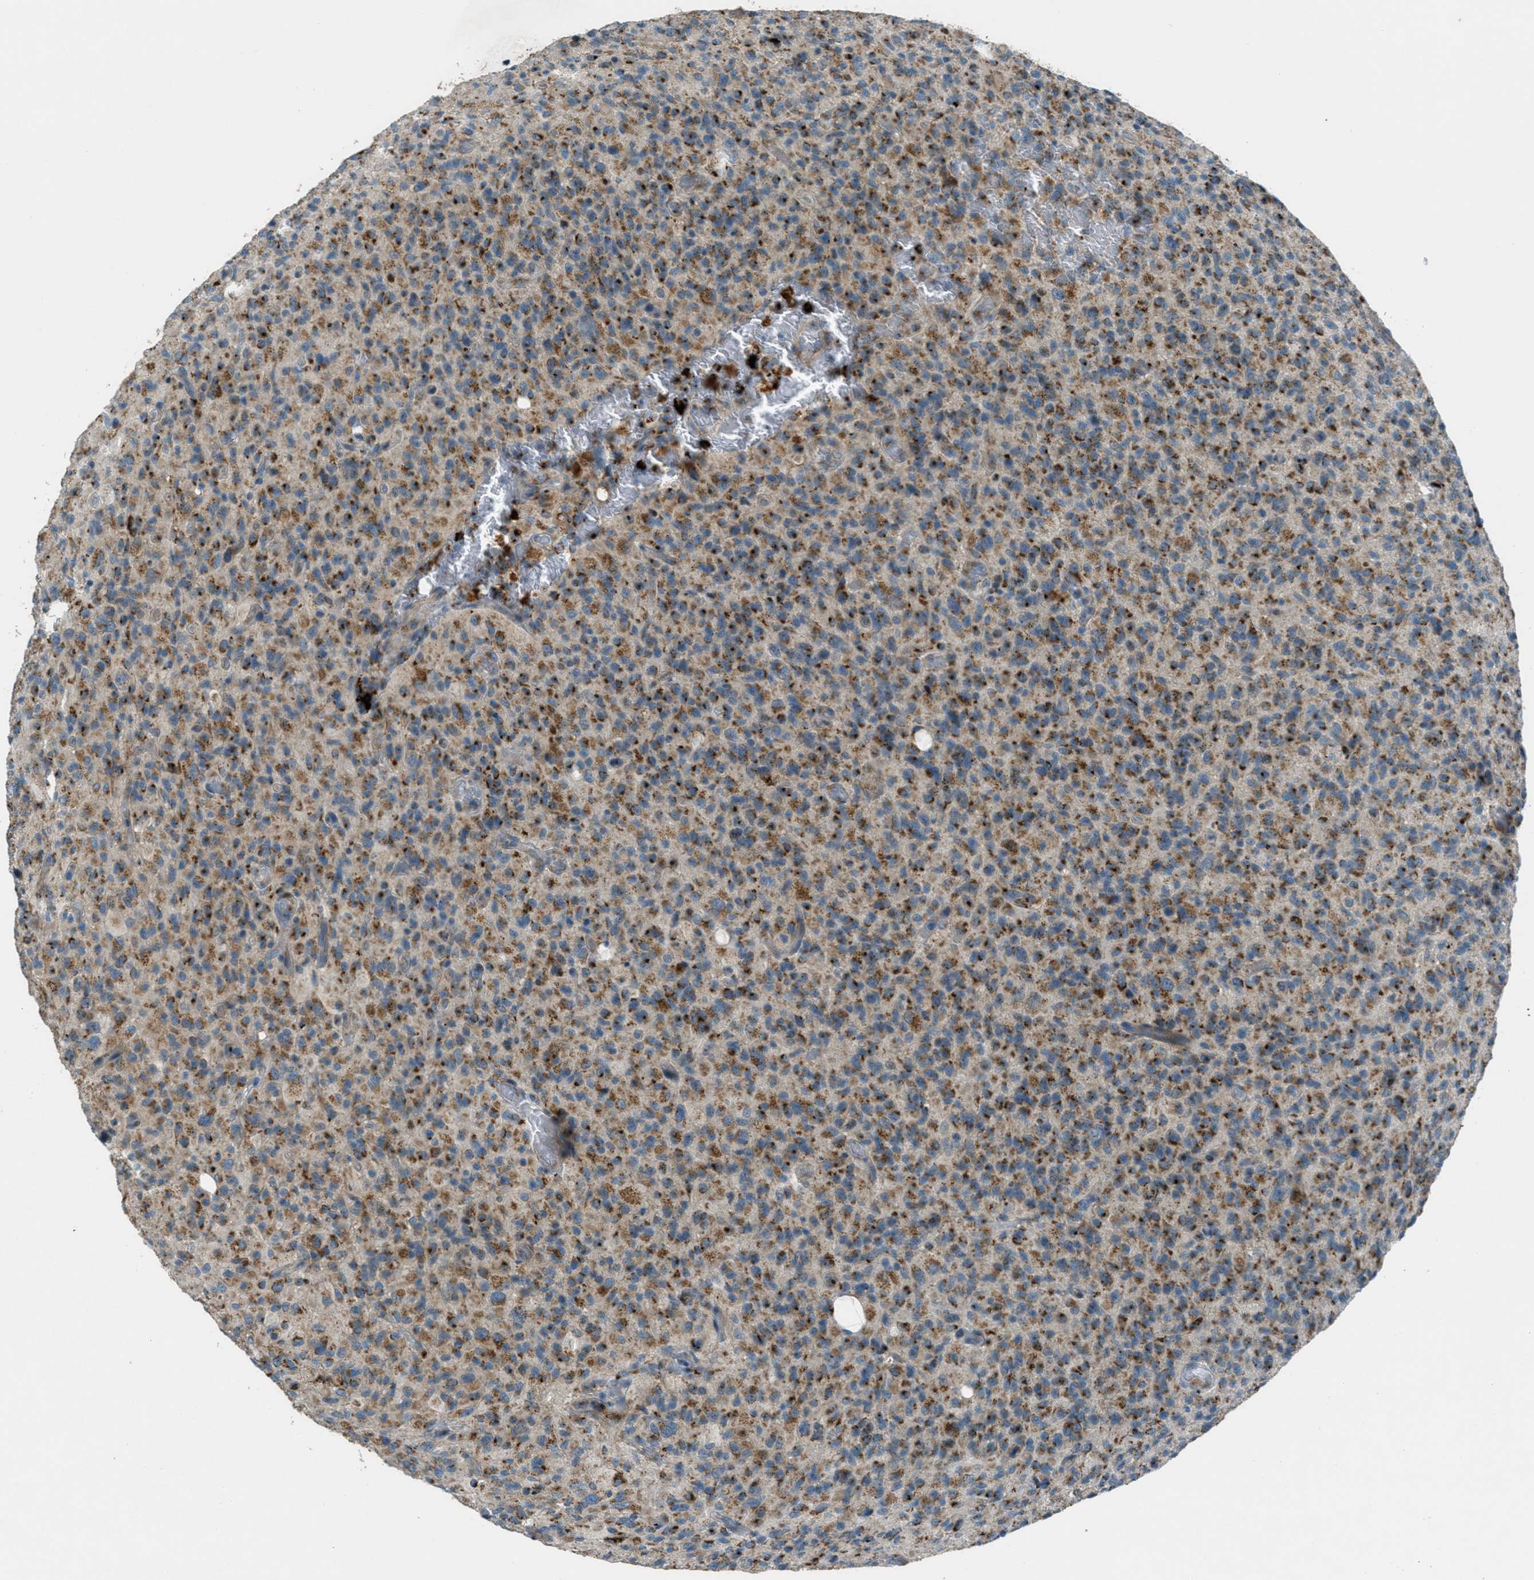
{"staining": {"intensity": "moderate", "quantity": ">75%", "location": "cytoplasmic/membranous"}, "tissue": "glioma", "cell_type": "Tumor cells", "image_type": "cancer", "snomed": [{"axis": "morphology", "description": "Glioma, malignant, High grade"}, {"axis": "topography", "description": "Brain"}], "caption": "Malignant glioma (high-grade) tissue displays moderate cytoplasmic/membranous positivity in about >75% of tumor cells", "gene": "BCKDK", "patient": {"sex": "male", "age": 71}}